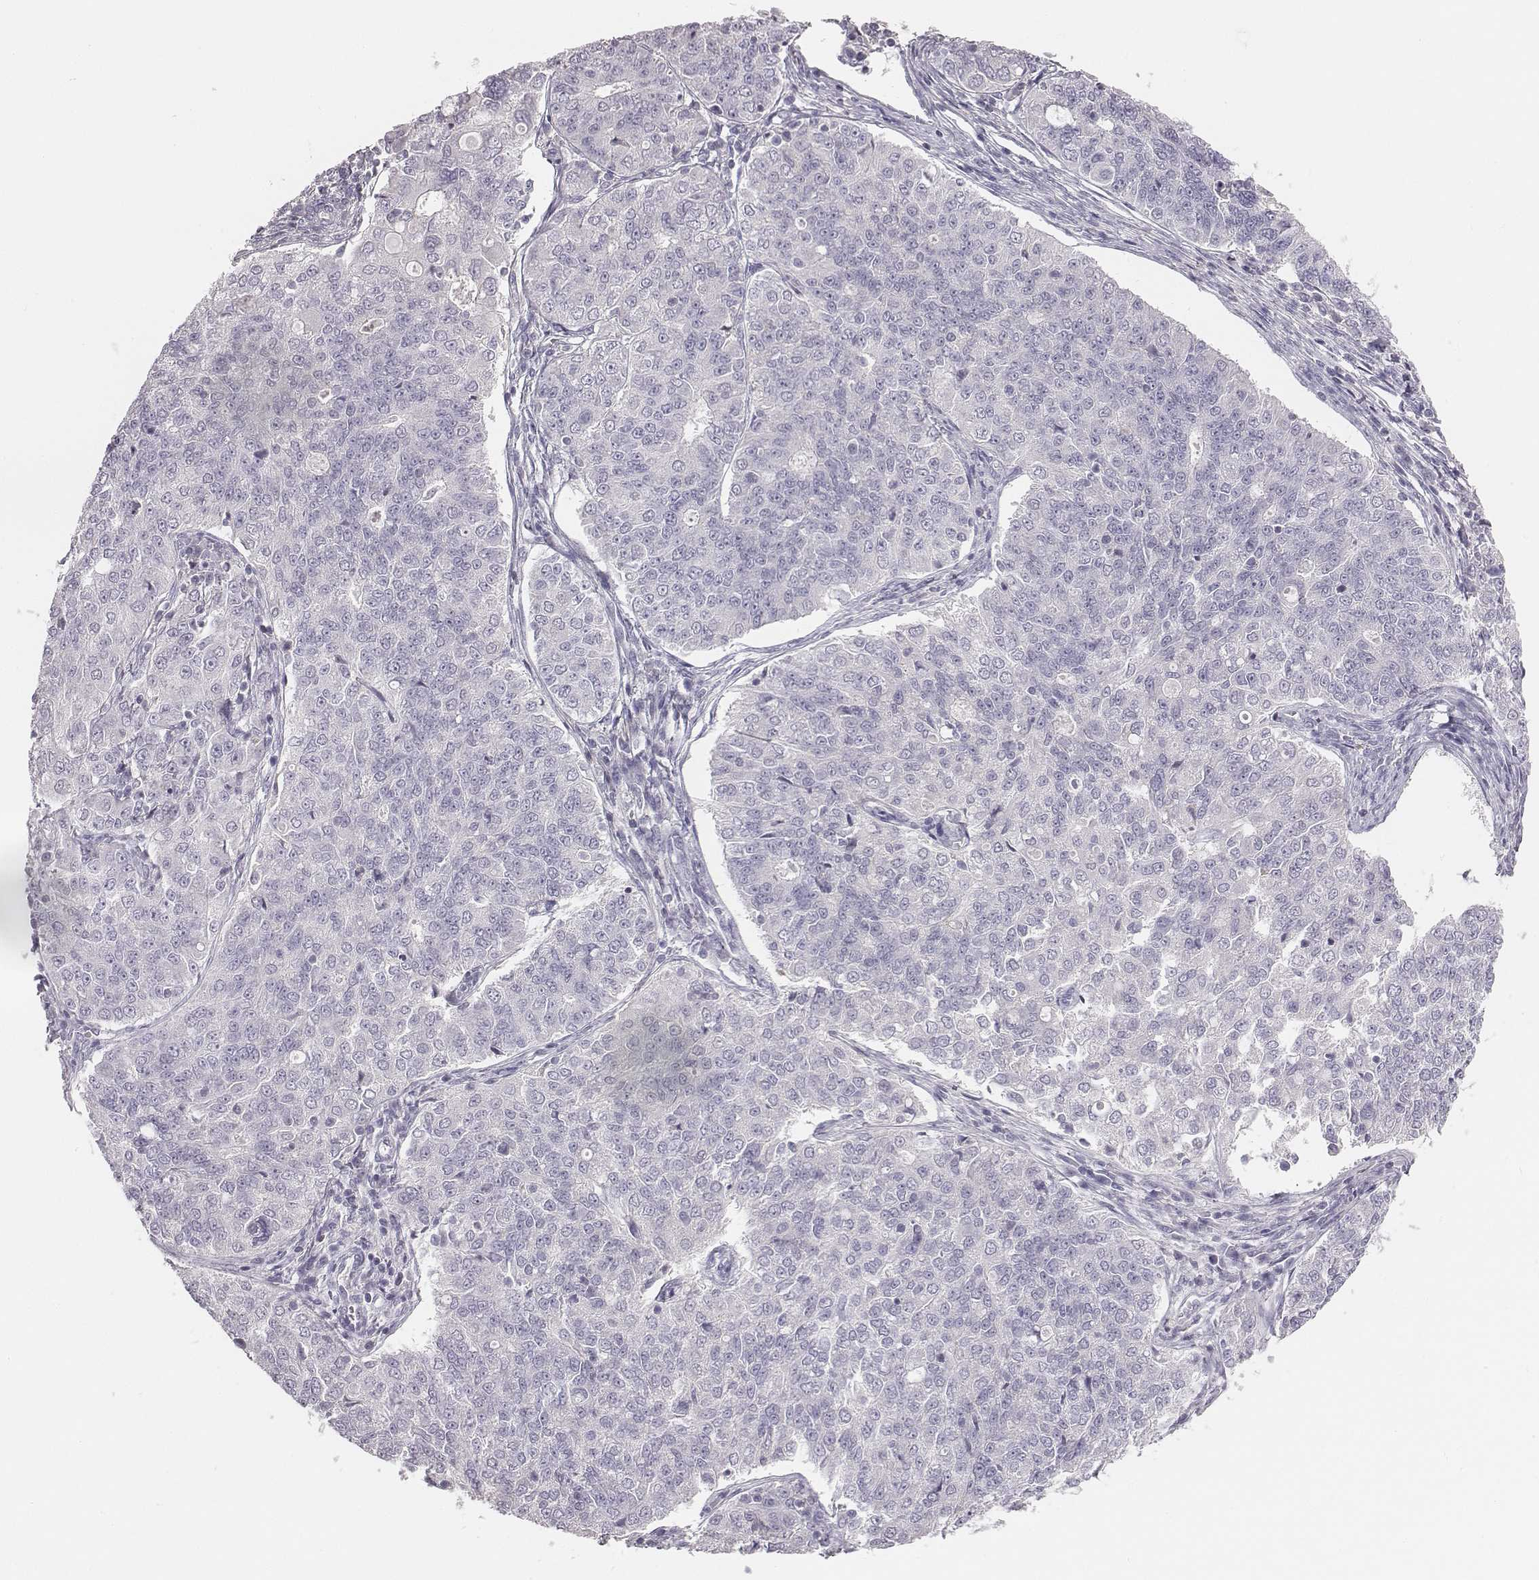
{"staining": {"intensity": "negative", "quantity": "none", "location": "none"}, "tissue": "endometrial cancer", "cell_type": "Tumor cells", "image_type": "cancer", "snomed": [{"axis": "morphology", "description": "Adenocarcinoma, NOS"}, {"axis": "topography", "description": "Endometrium"}], "caption": "The photomicrograph exhibits no staining of tumor cells in endometrial adenocarcinoma.", "gene": "ADAM7", "patient": {"sex": "female", "age": 43}}